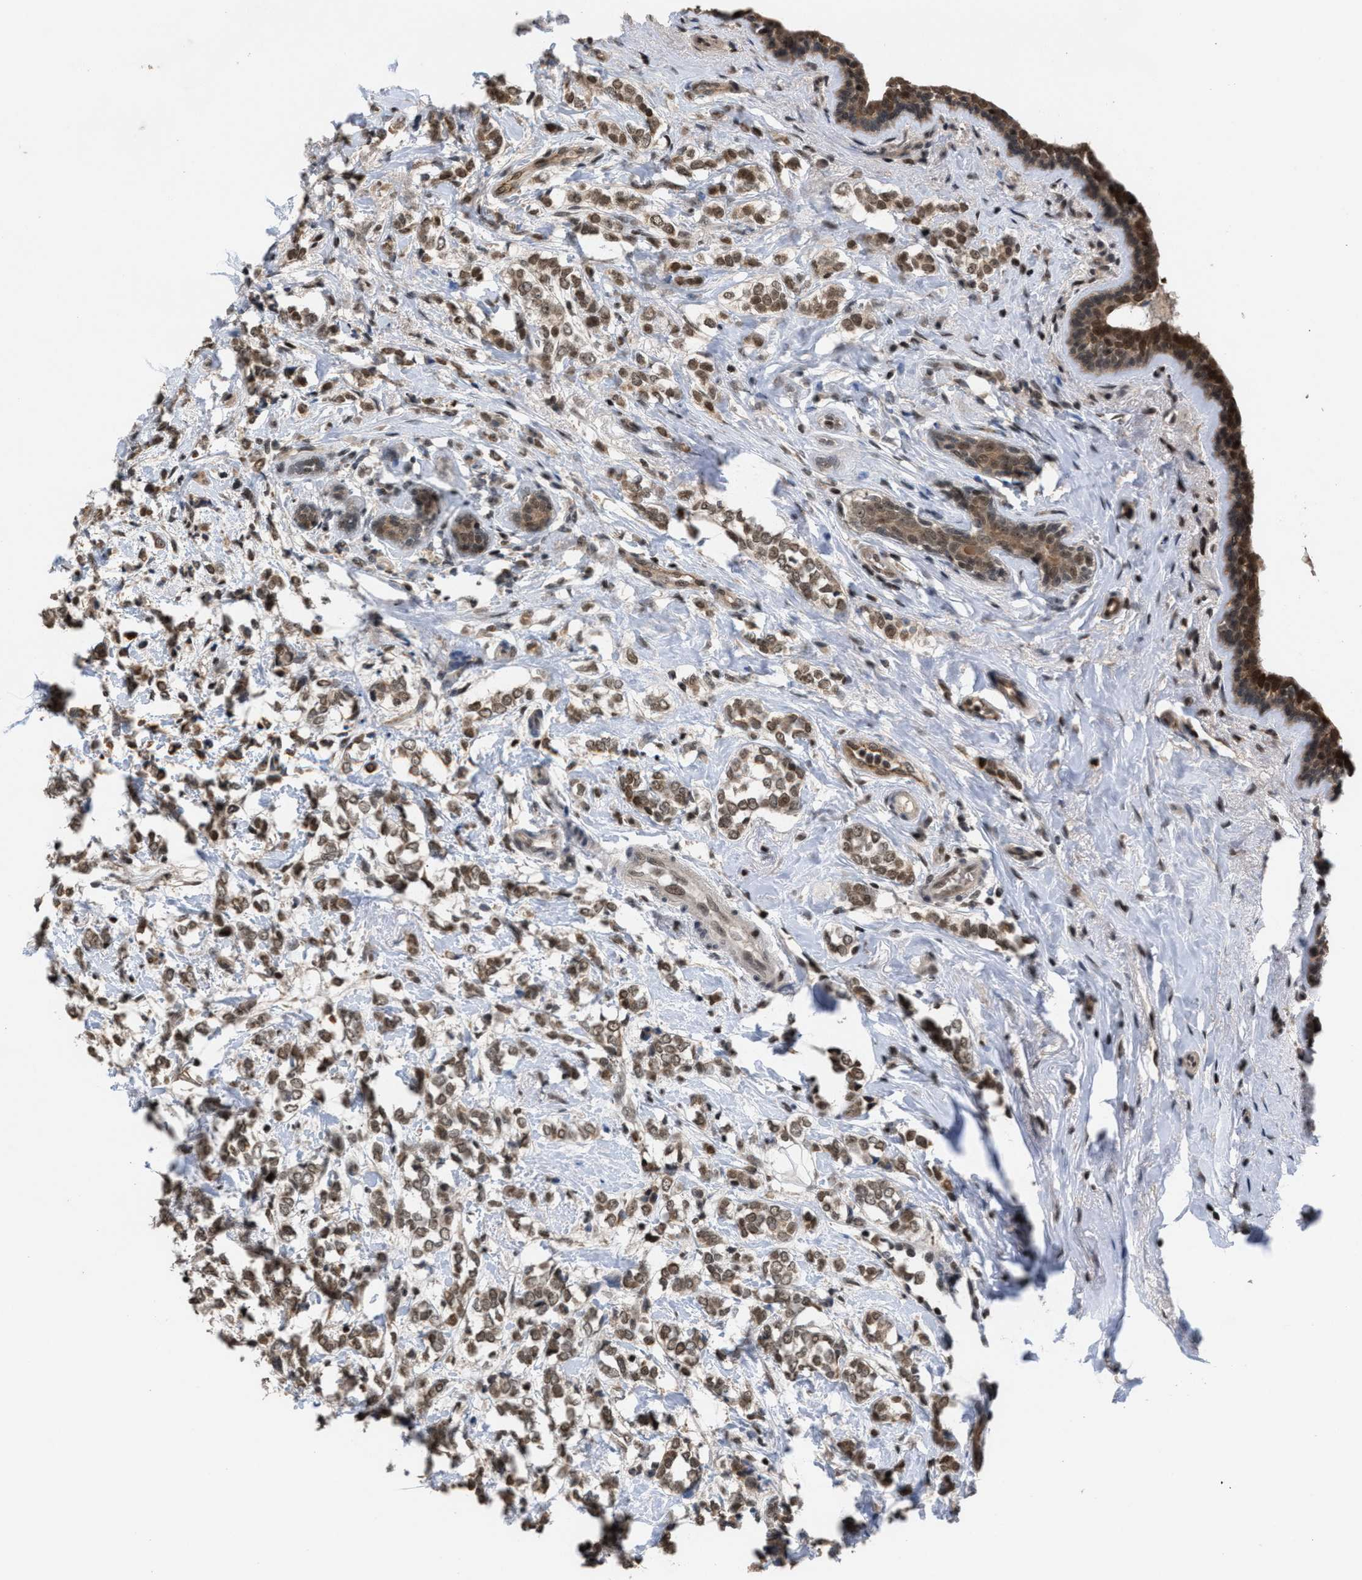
{"staining": {"intensity": "moderate", "quantity": ">75%", "location": "cytoplasmic/membranous,nuclear"}, "tissue": "breast cancer", "cell_type": "Tumor cells", "image_type": "cancer", "snomed": [{"axis": "morphology", "description": "Normal tissue, NOS"}, {"axis": "morphology", "description": "Lobular carcinoma"}, {"axis": "topography", "description": "Breast"}], "caption": "Breast cancer was stained to show a protein in brown. There is medium levels of moderate cytoplasmic/membranous and nuclear positivity in approximately >75% of tumor cells. (DAB (3,3'-diaminobenzidine) IHC with brightfield microscopy, high magnification).", "gene": "C9orf78", "patient": {"sex": "female", "age": 47}}